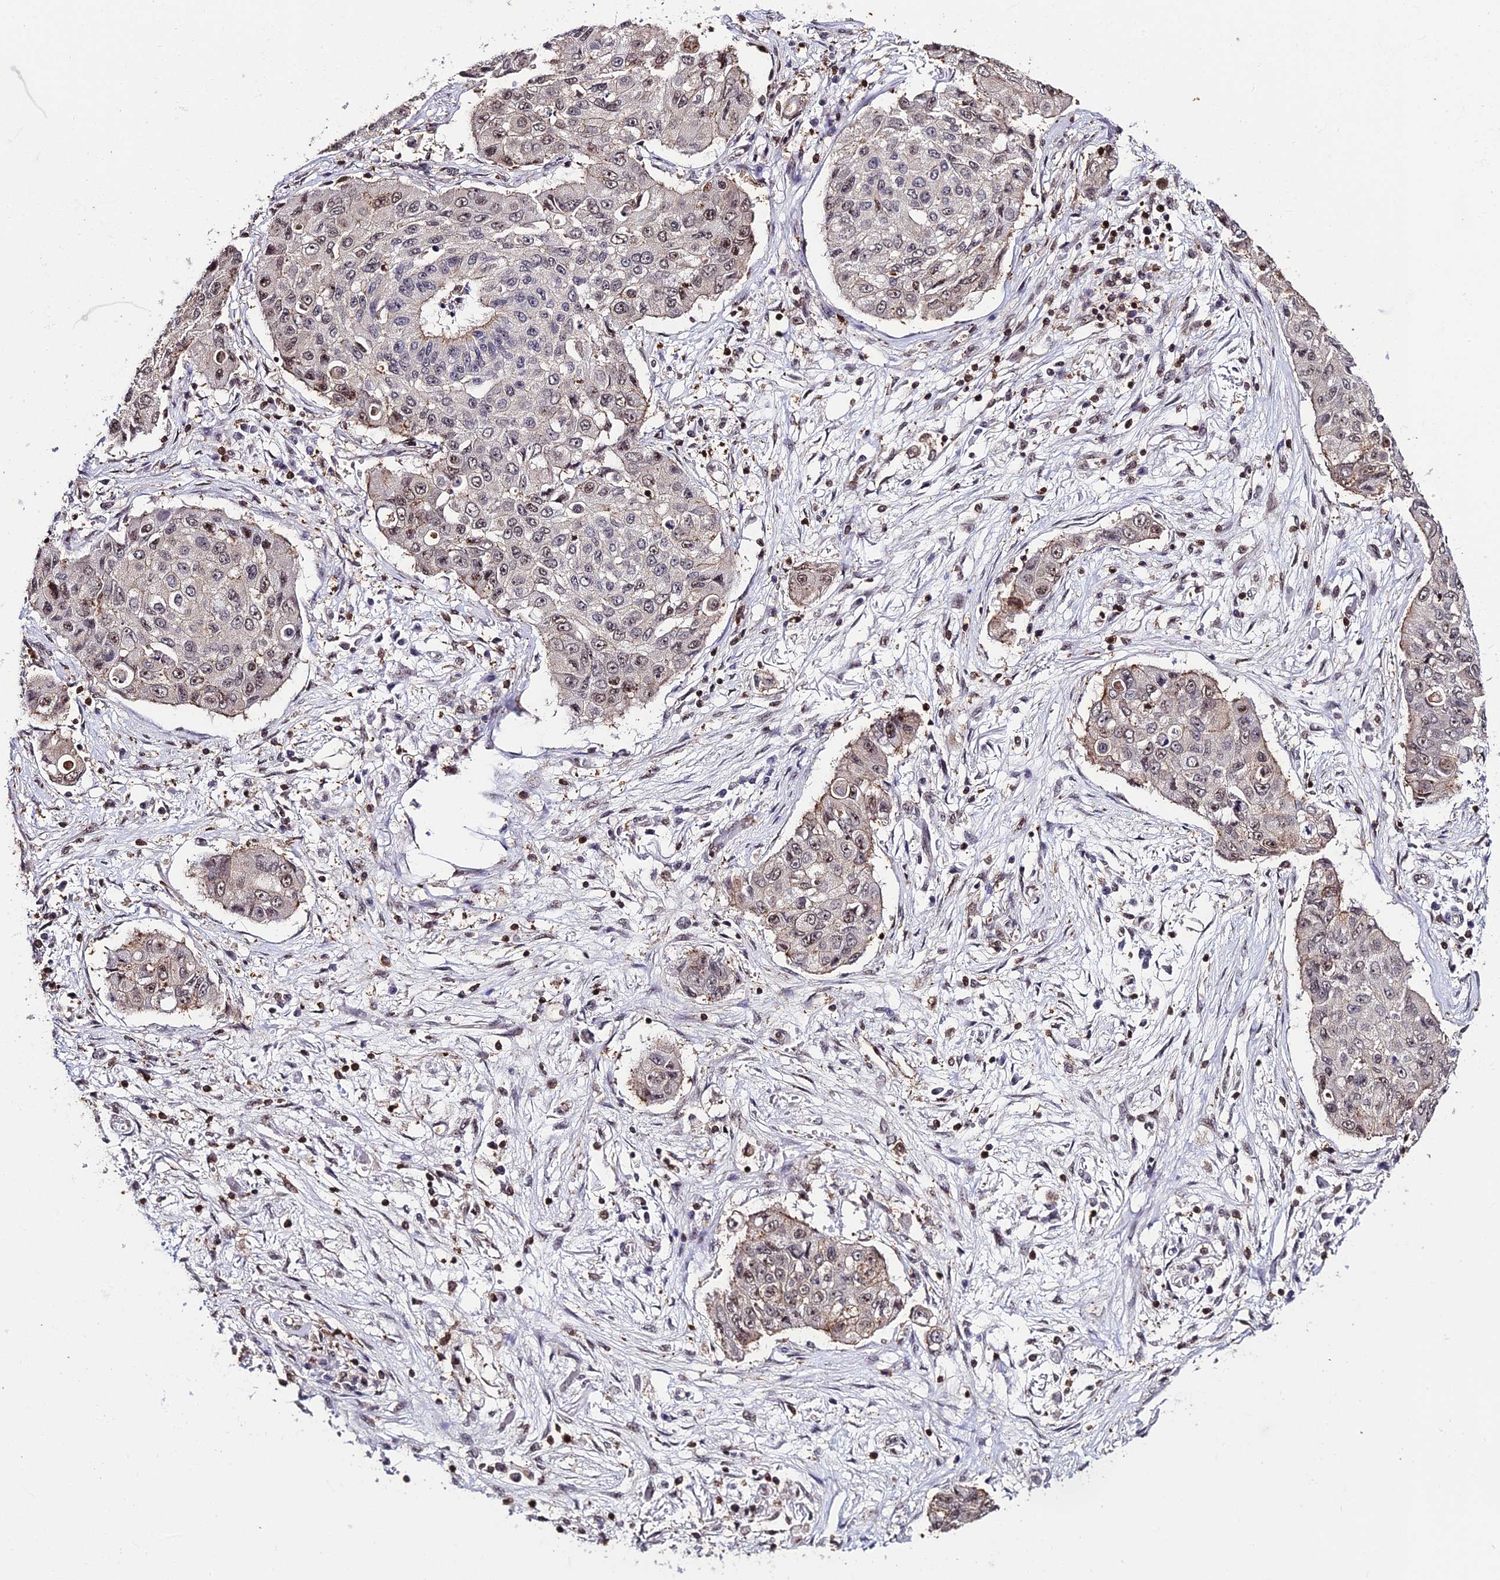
{"staining": {"intensity": "weak", "quantity": "<25%", "location": "cytoplasmic/membranous,nuclear"}, "tissue": "lung cancer", "cell_type": "Tumor cells", "image_type": "cancer", "snomed": [{"axis": "morphology", "description": "Squamous cell carcinoma, NOS"}, {"axis": "topography", "description": "Lung"}], "caption": "Immunohistochemistry image of squamous cell carcinoma (lung) stained for a protein (brown), which demonstrates no positivity in tumor cells.", "gene": "PPP4C", "patient": {"sex": "male", "age": 74}}